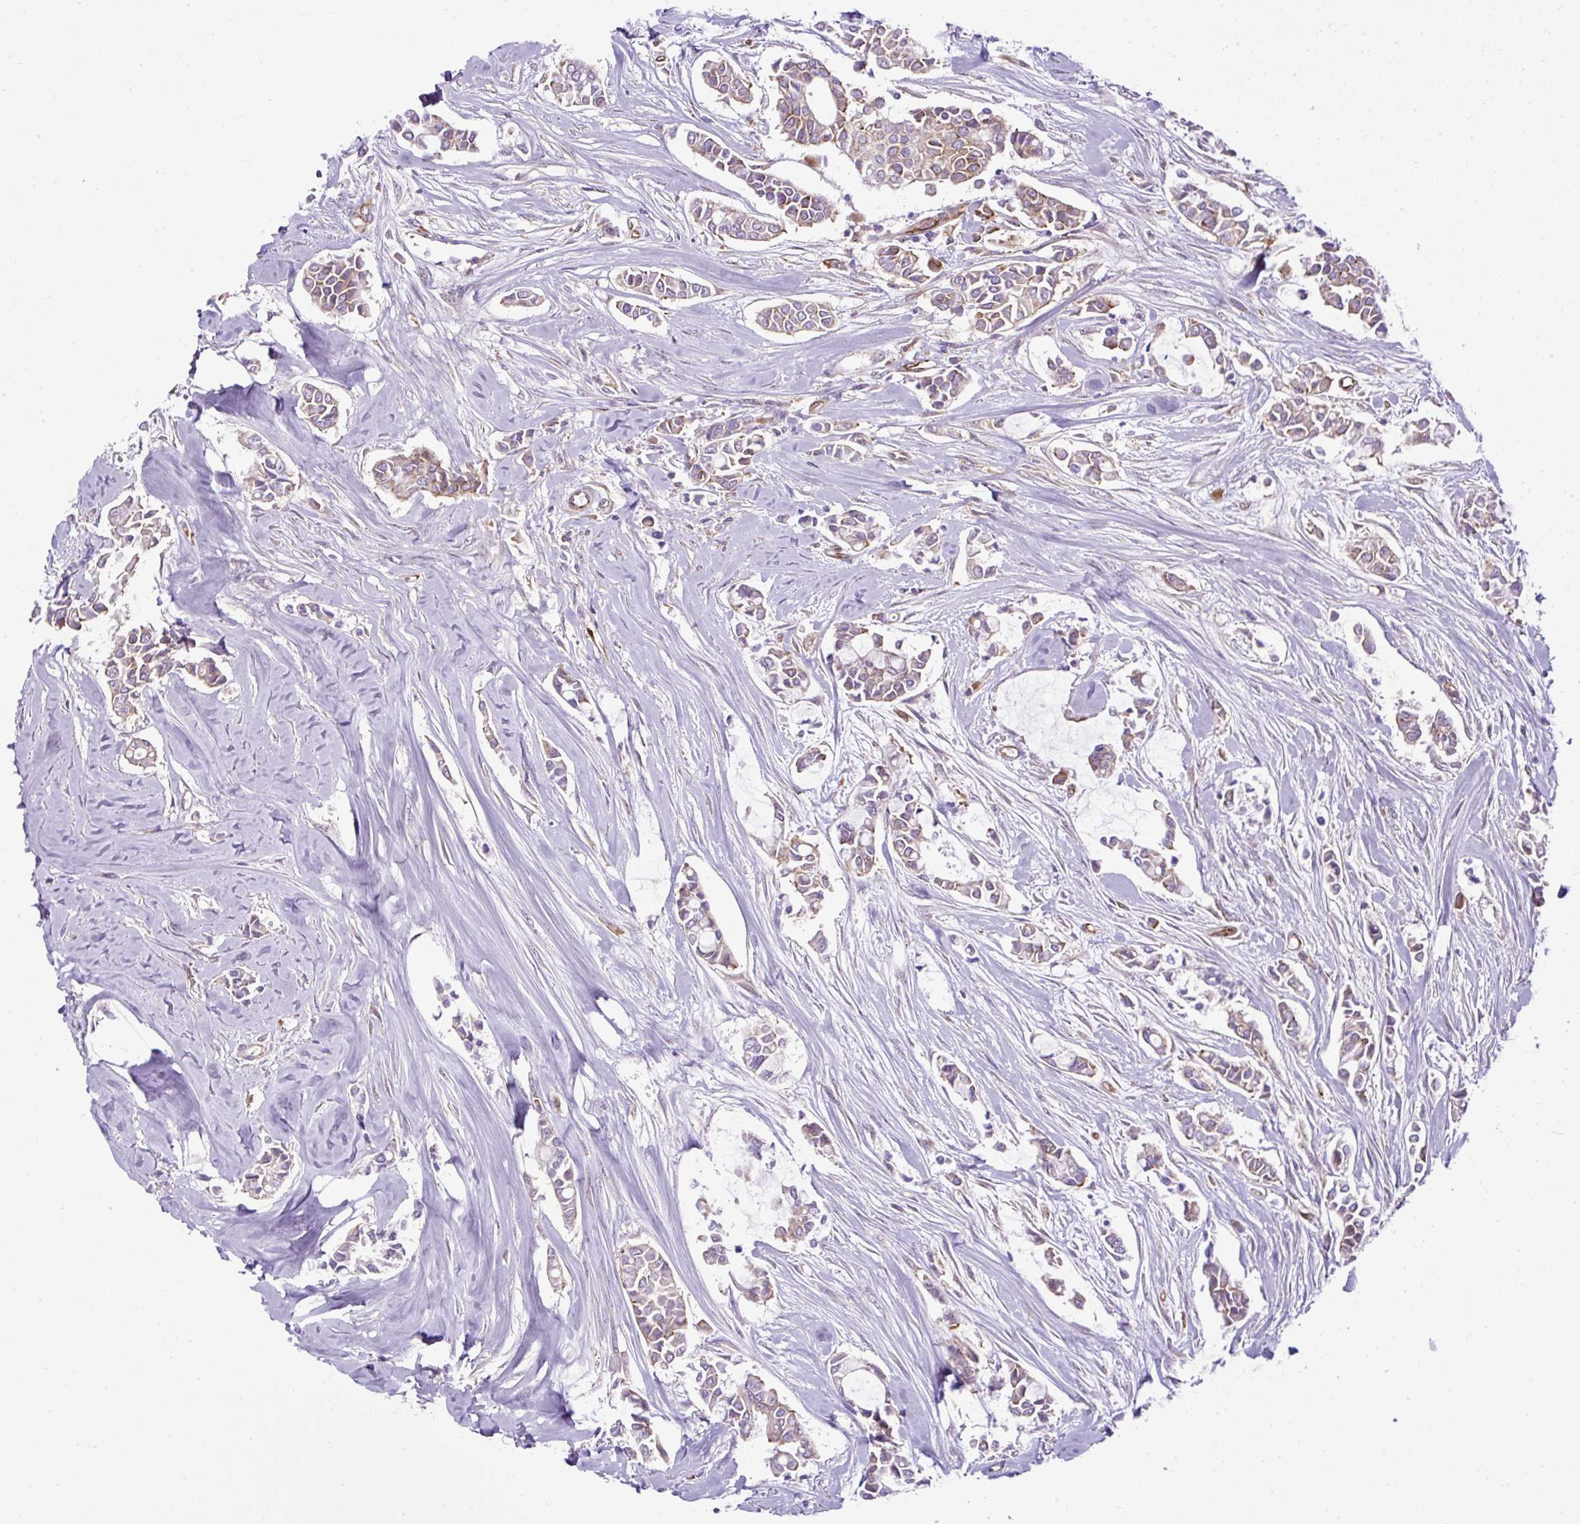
{"staining": {"intensity": "weak", "quantity": "<25%", "location": "cytoplasmic/membranous"}, "tissue": "breast cancer", "cell_type": "Tumor cells", "image_type": "cancer", "snomed": [{"axis": "morphology", "description": "Duct carcinoma"}, {"axis": "topography", "description": "Breast"}], "caption": "Immunohistochemical staining of human breast infiltrating ductal carcinoma reveals no significant positivity in tumor cells.", "gene": "MAP1S", "patient": {"sex": "female", "age": 84}}